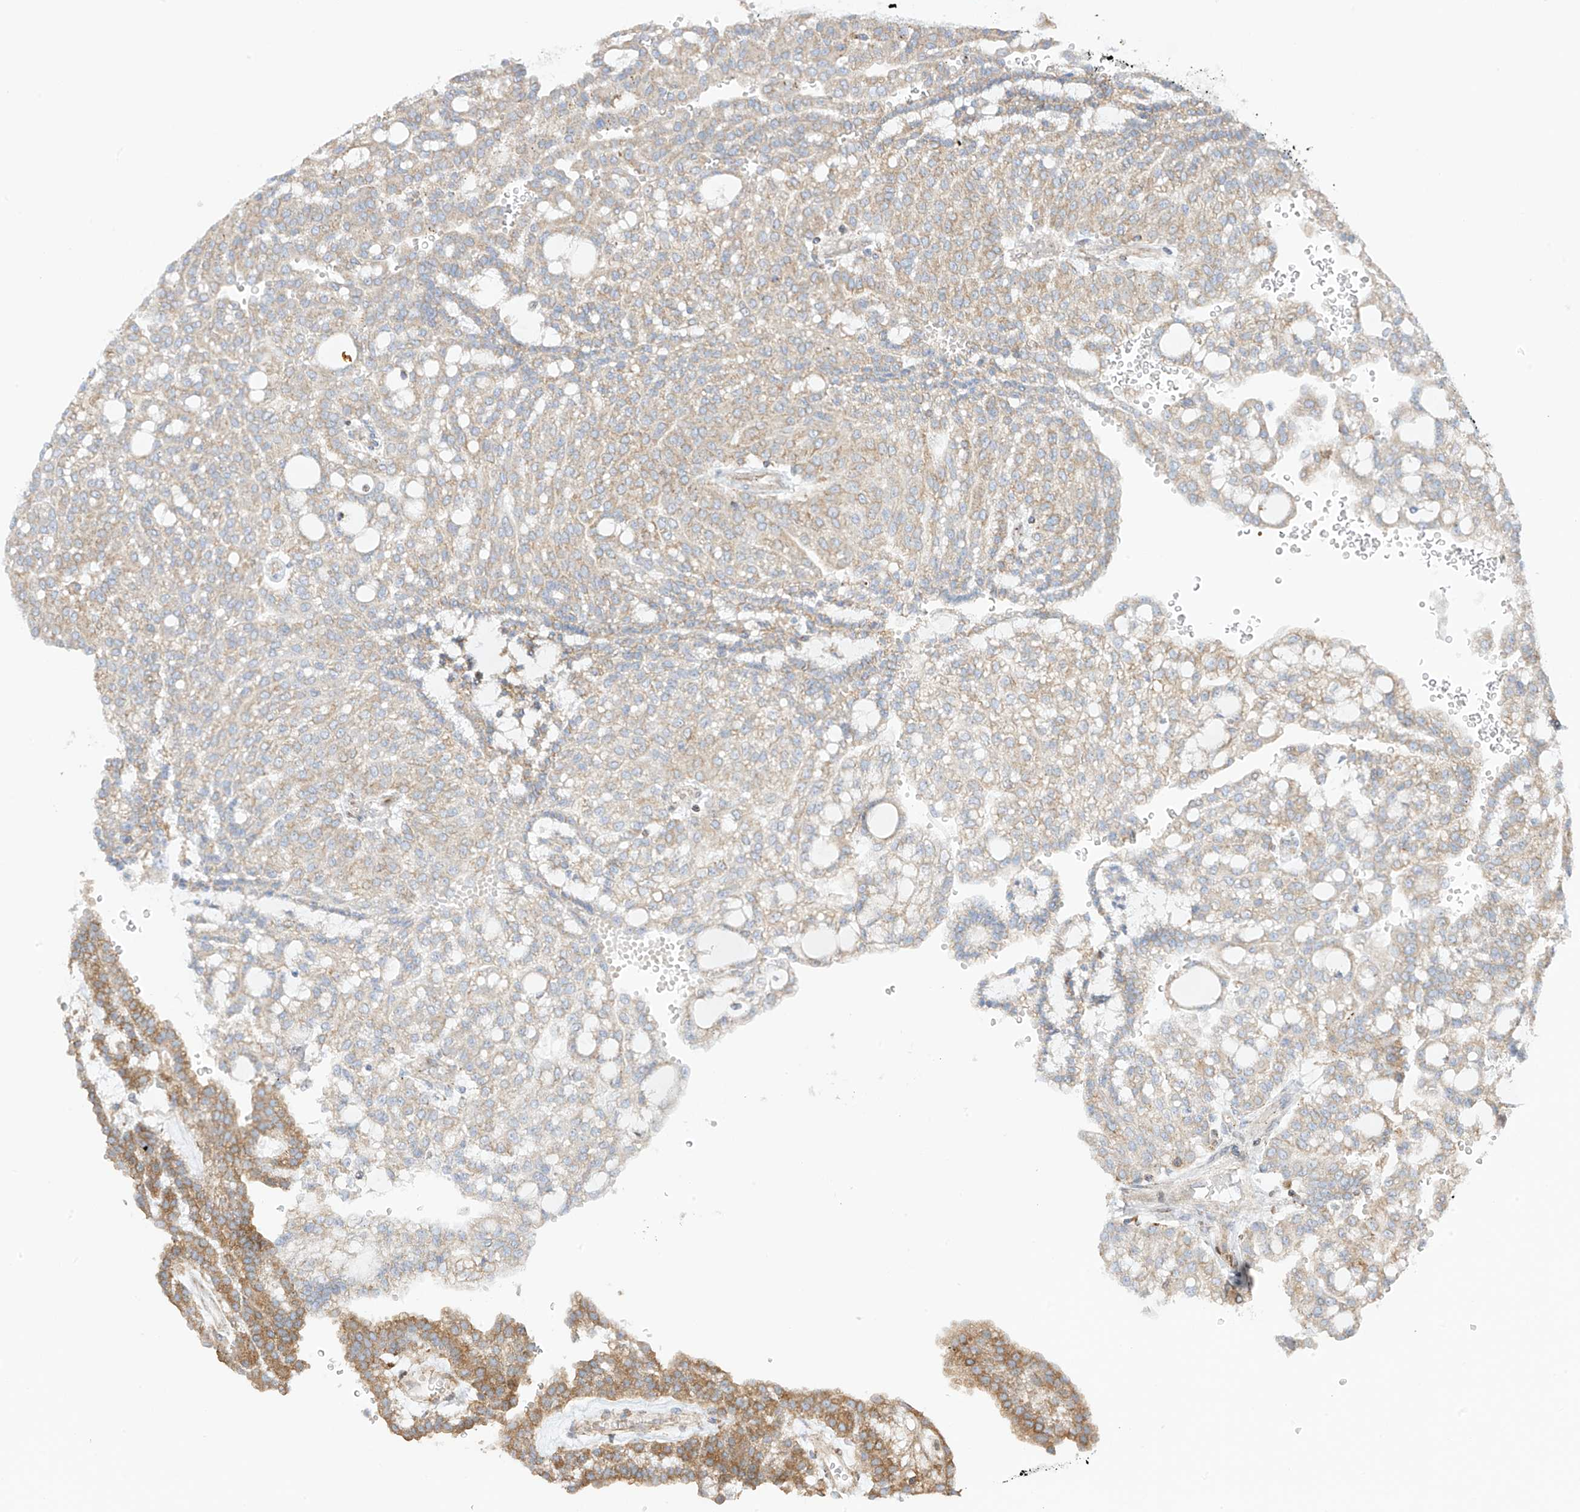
{"staining": {"intensity": "moderate", "quantity": ">75%", "location": "cytoplasmic/membranous"}, "tissue": "renal cancer", "cell_type": "Tumor cells", "image_type": "cancer", "snomed": [{"axis": "morphology", "description": "Adenocarcinoma, NOS"}, {"axis": "topography", "description": "Kidney"}], "caption": "There is medium levels of moderate cytoplasmic/membranous expression in tumor cells of renal cancer, as demonstrated by immunohistochemical staining (brown color).", "gene": "XKR3", "patient": {"sex": "male", "age": 63}}